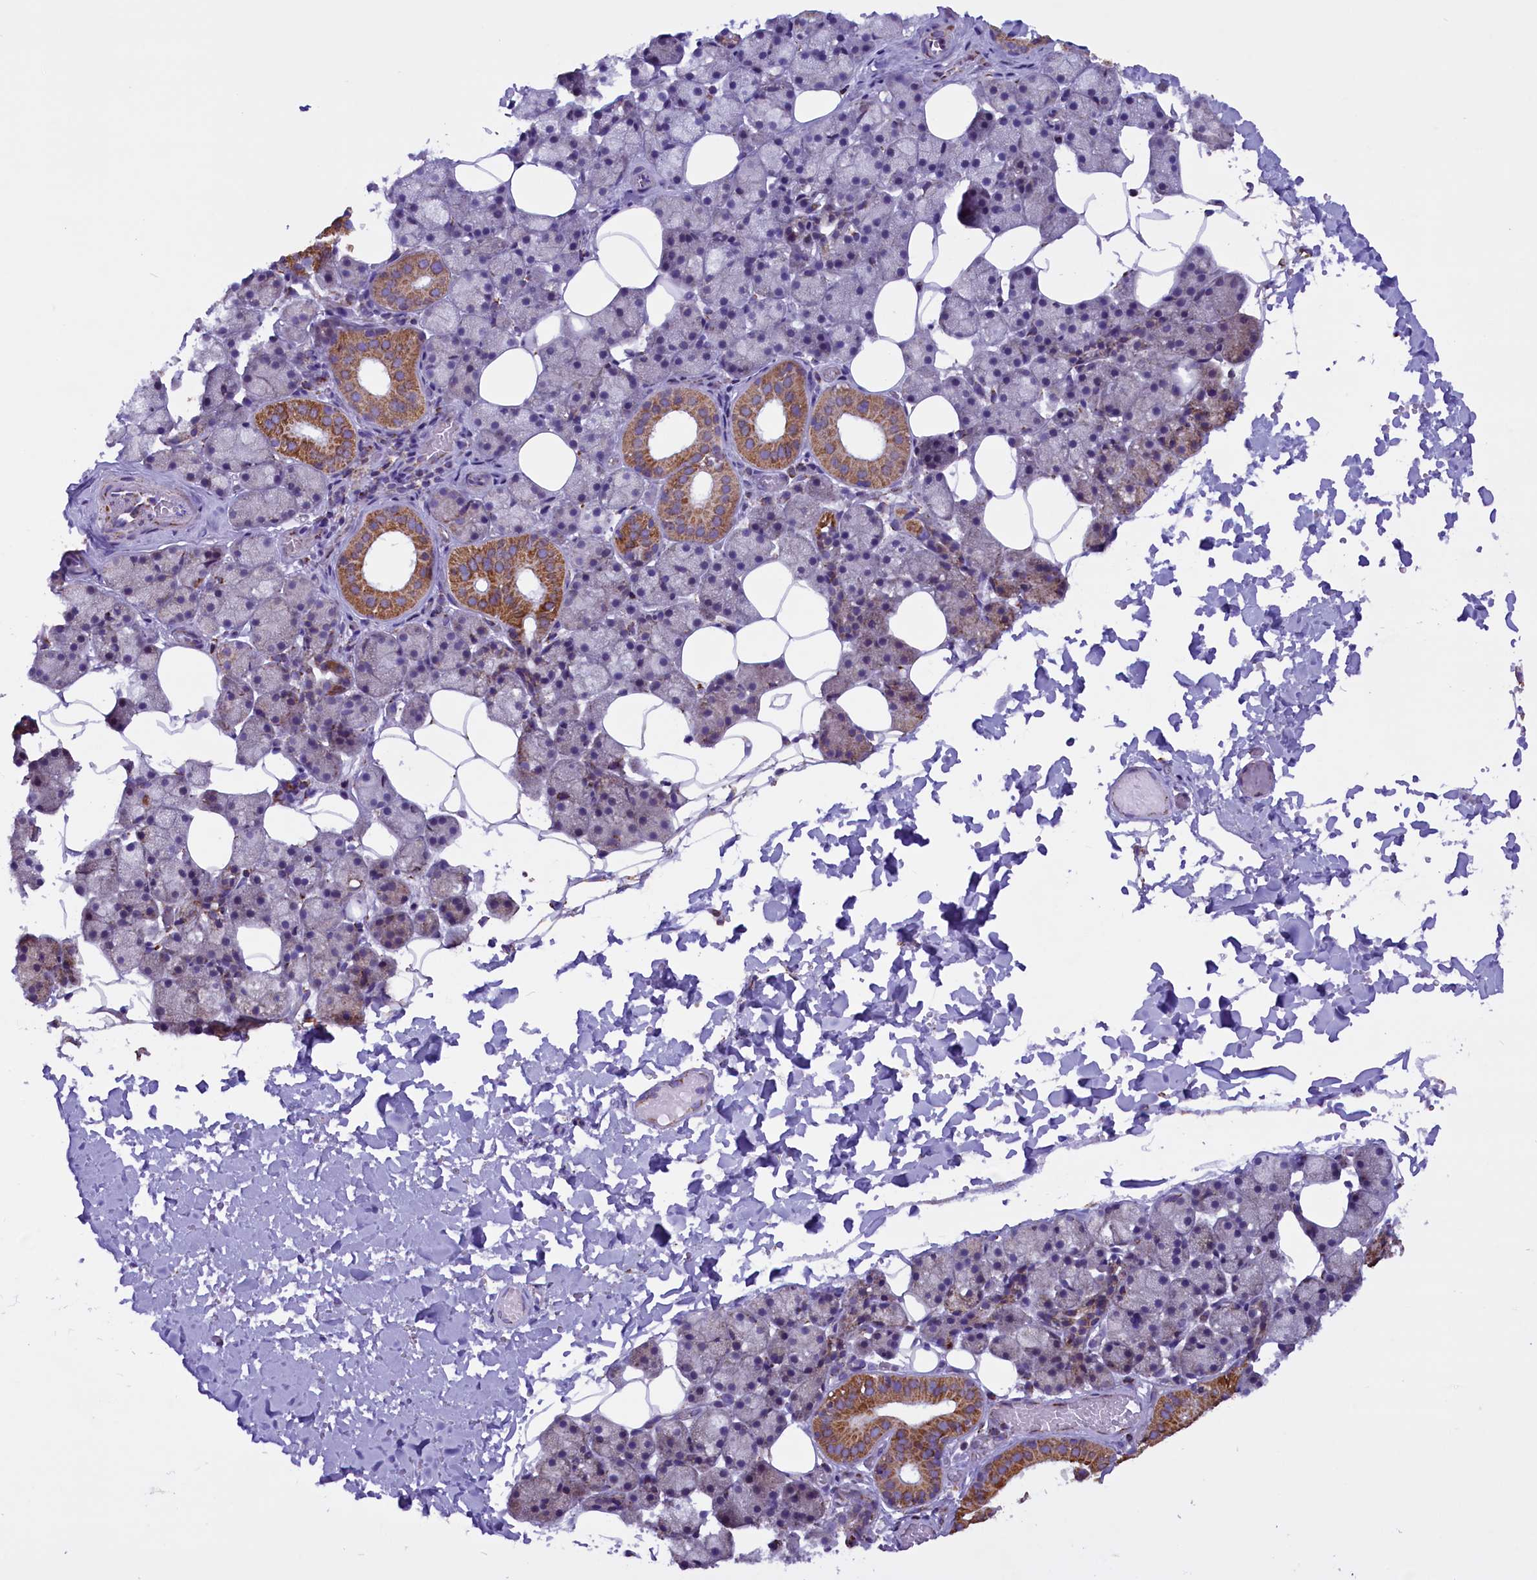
{"staining": {"intensity": "moderate", "quantity": "<25%", "location": "cytoplasmic/membranous"}, "tissue": "salivary gland", "cell_type": "Glandular cells", "image_type": "normal", "snomed": [{"axis": "morphology", "description": "Normal tissue, NOS"}, {"axis": "topography", "description": "Salivary gland"}], "caption": "This histopathology image demonstrates benign salivary gland stained with IHC to label a protein in brown. The cytoplasmic/membranous of glandular cells show moderate positivity for the protein. Nuclei are counter-stained blue.", "gene": "ICA1L", "patient": {"sex": "female", "age": 33}}